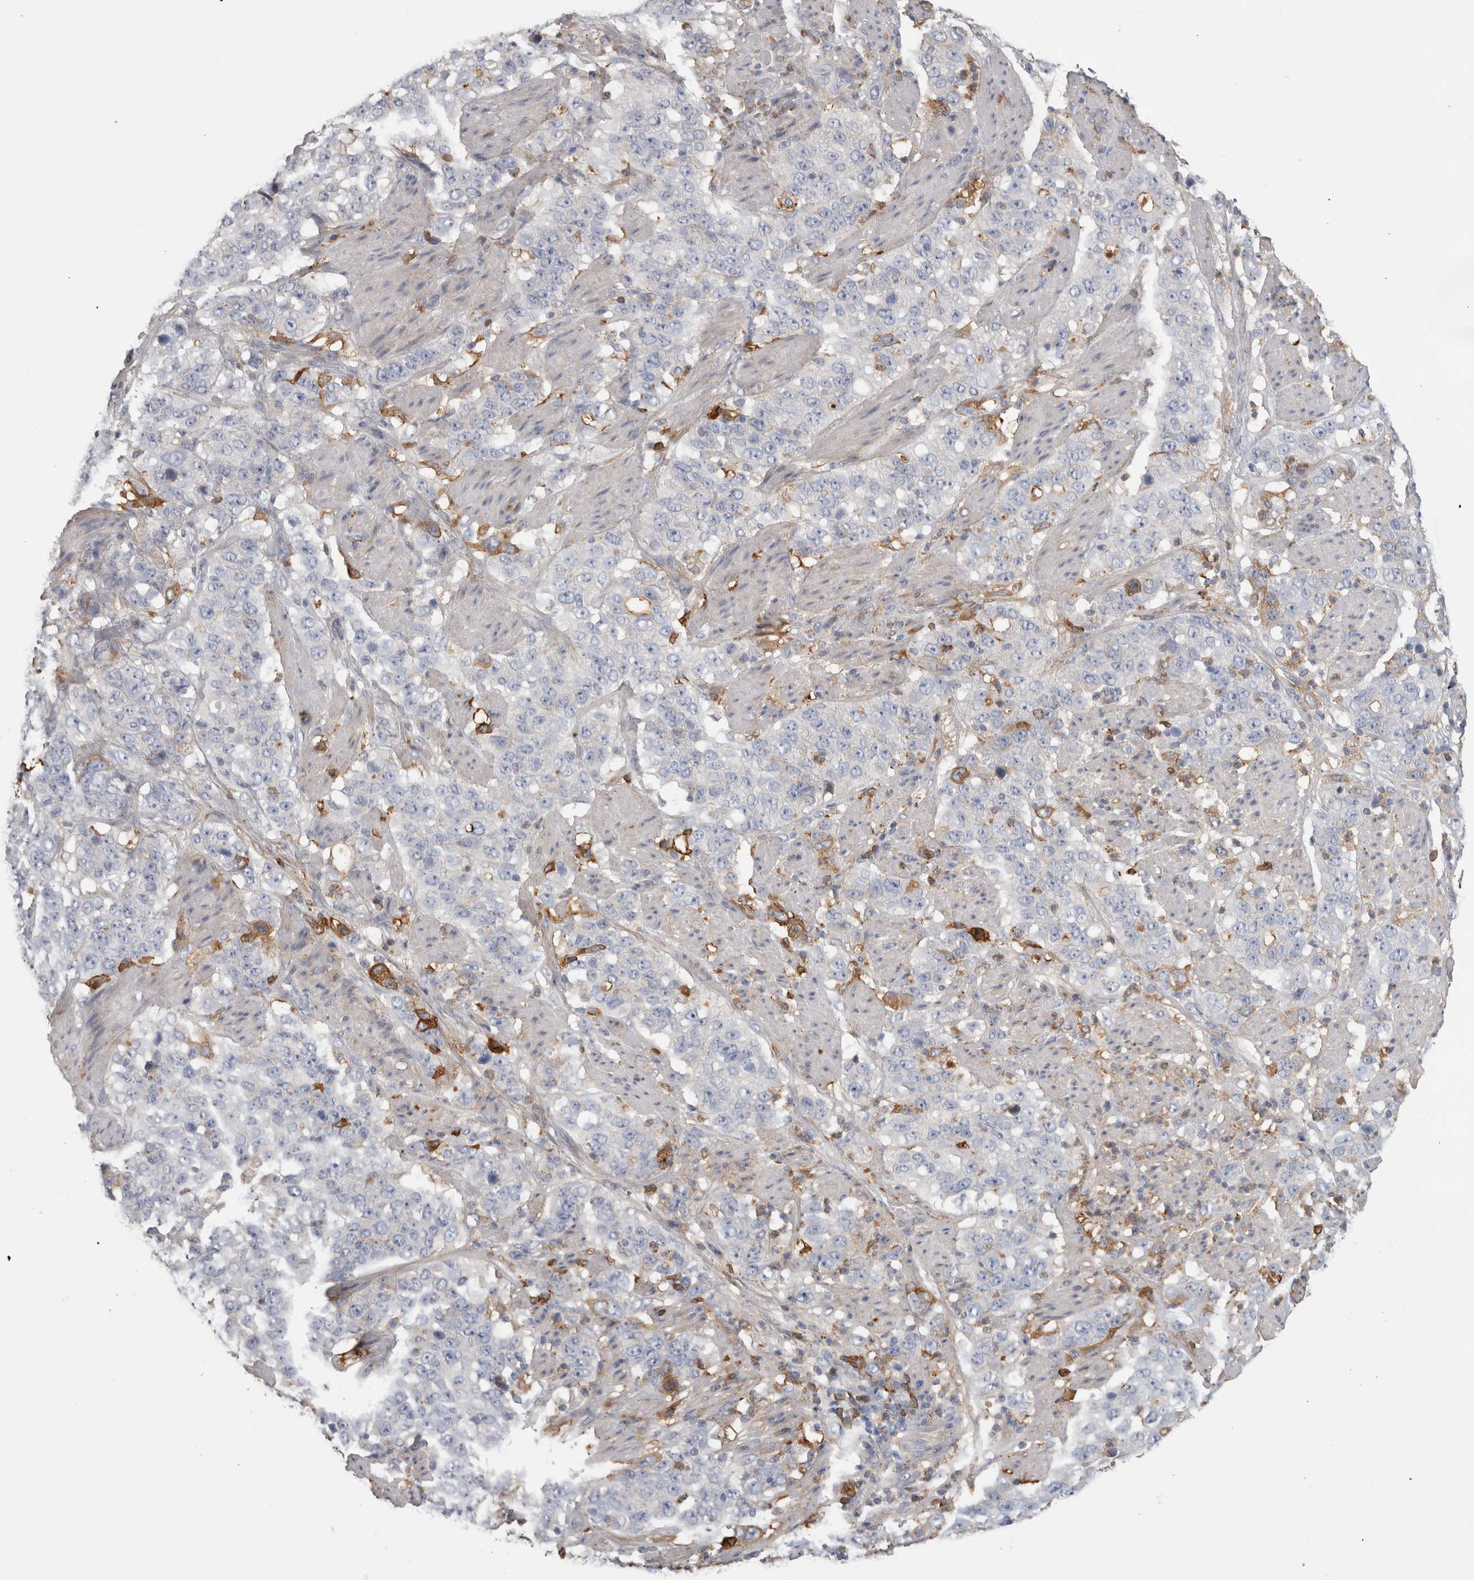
{"staining": {"intensity": "negative", "quantity": "none", "location": "none"}, "tissue": "stomach cancer", "cell_type": "Tumor cells", "image_type": "cancer", "snomed": [{"axis": "morphology", "description": "Adenocarcinoma, NOS"}, {"axis": "topography", "description": "Stomach"}], "caption": "Human adenocarcinoma (stomach) stained for a protein using immunohistochemistry shows no expression in tumor cells.", "gene": "TBCE", "patient": {"sex": "male", "age": 48}}